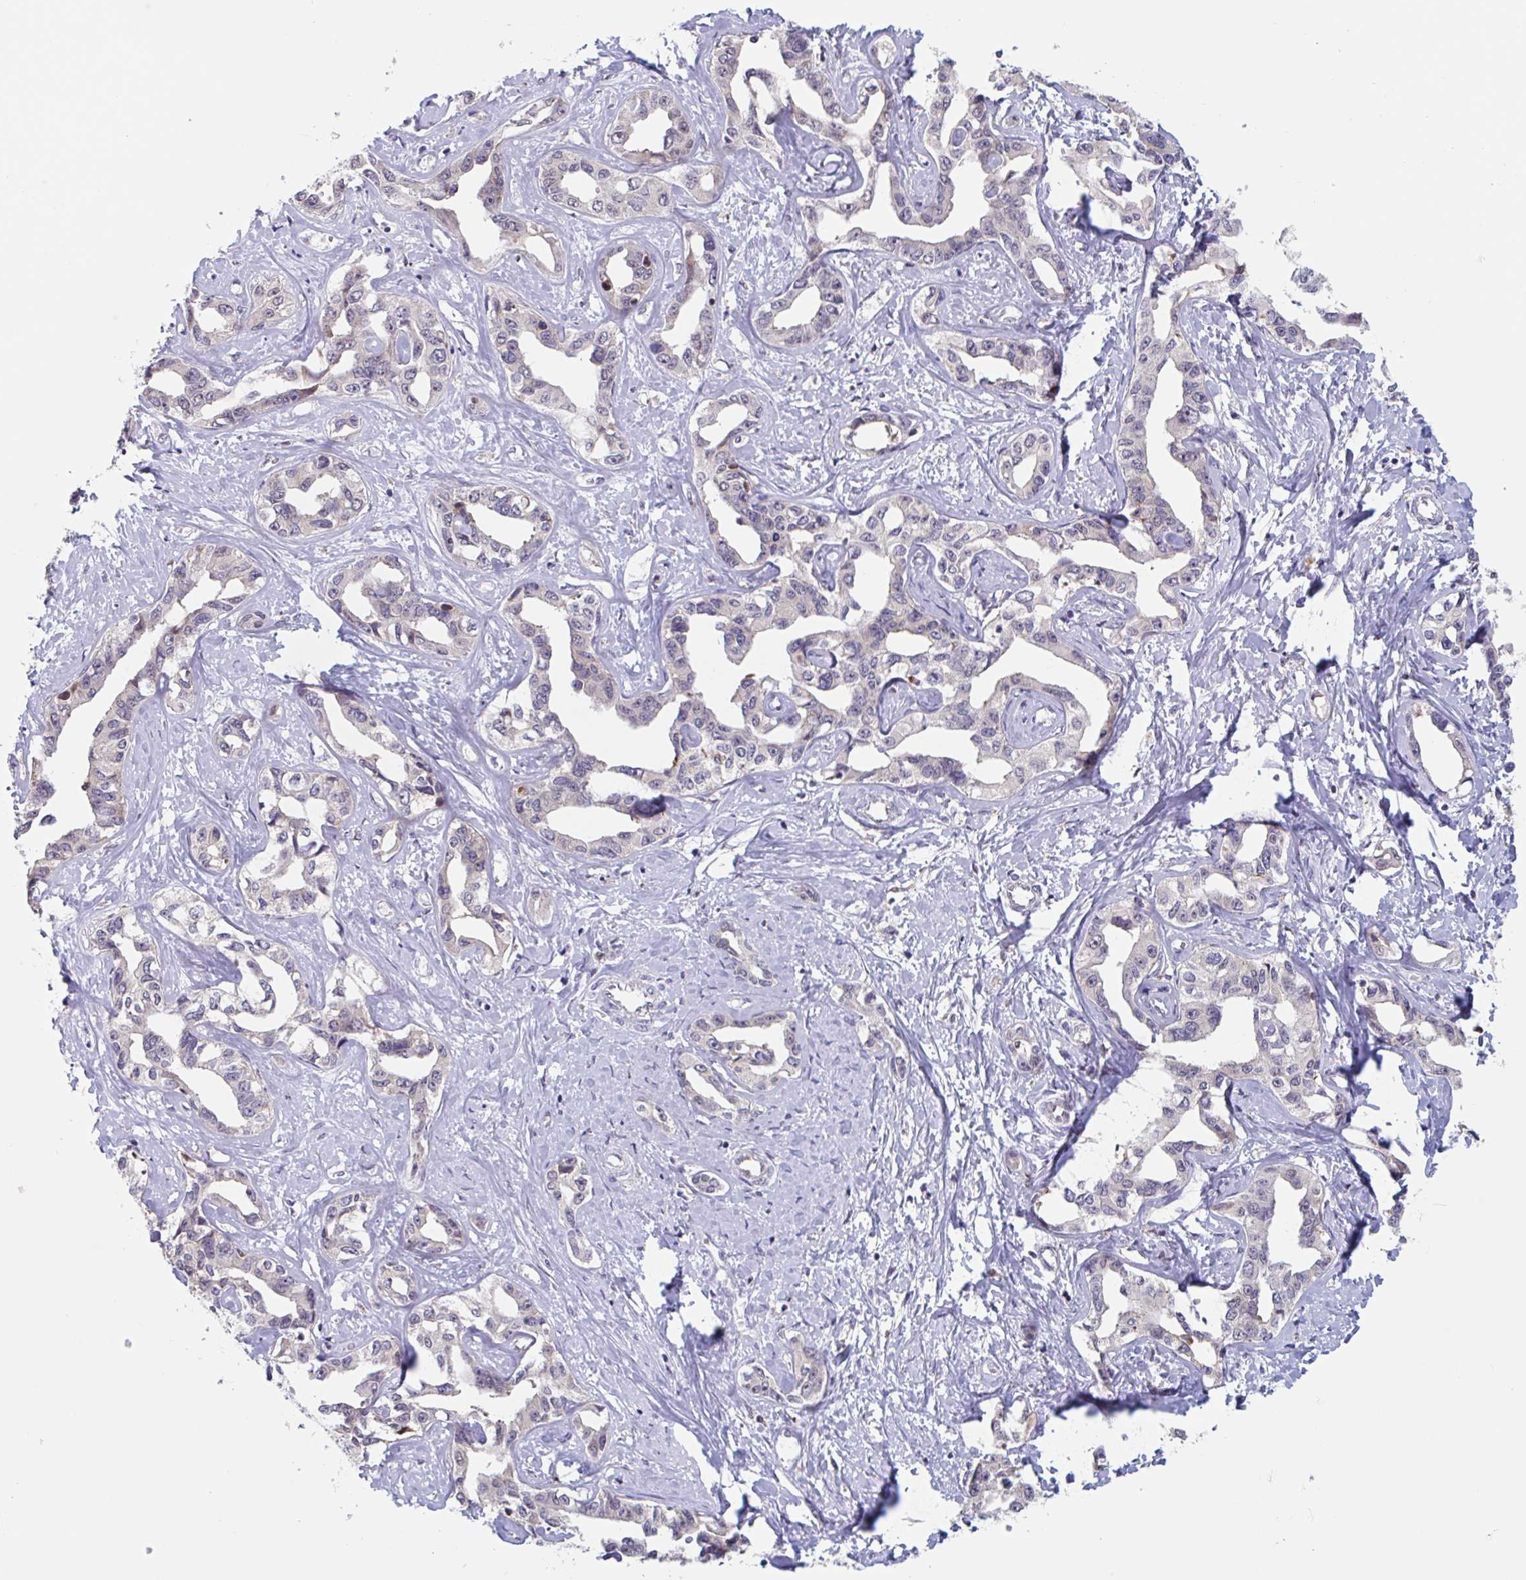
{"staining": {"intensity": "negative", "quantity": "none", "location": "none"}, "tissue": "liver cancer", "cell_type": "Tumor cells", "image_type": "cancer", "snomed": [{"axis": "morphology", "description": "Cholangiocarcinoma"}, {"axis": "topography", "description": "Liver"}], "caption": "An image of liver cholangiocarcinoma stained for a protein displays no brown staining in tumor cells.", "gene": "SNX8", "patient": {"sex": "male", "age": 59}}